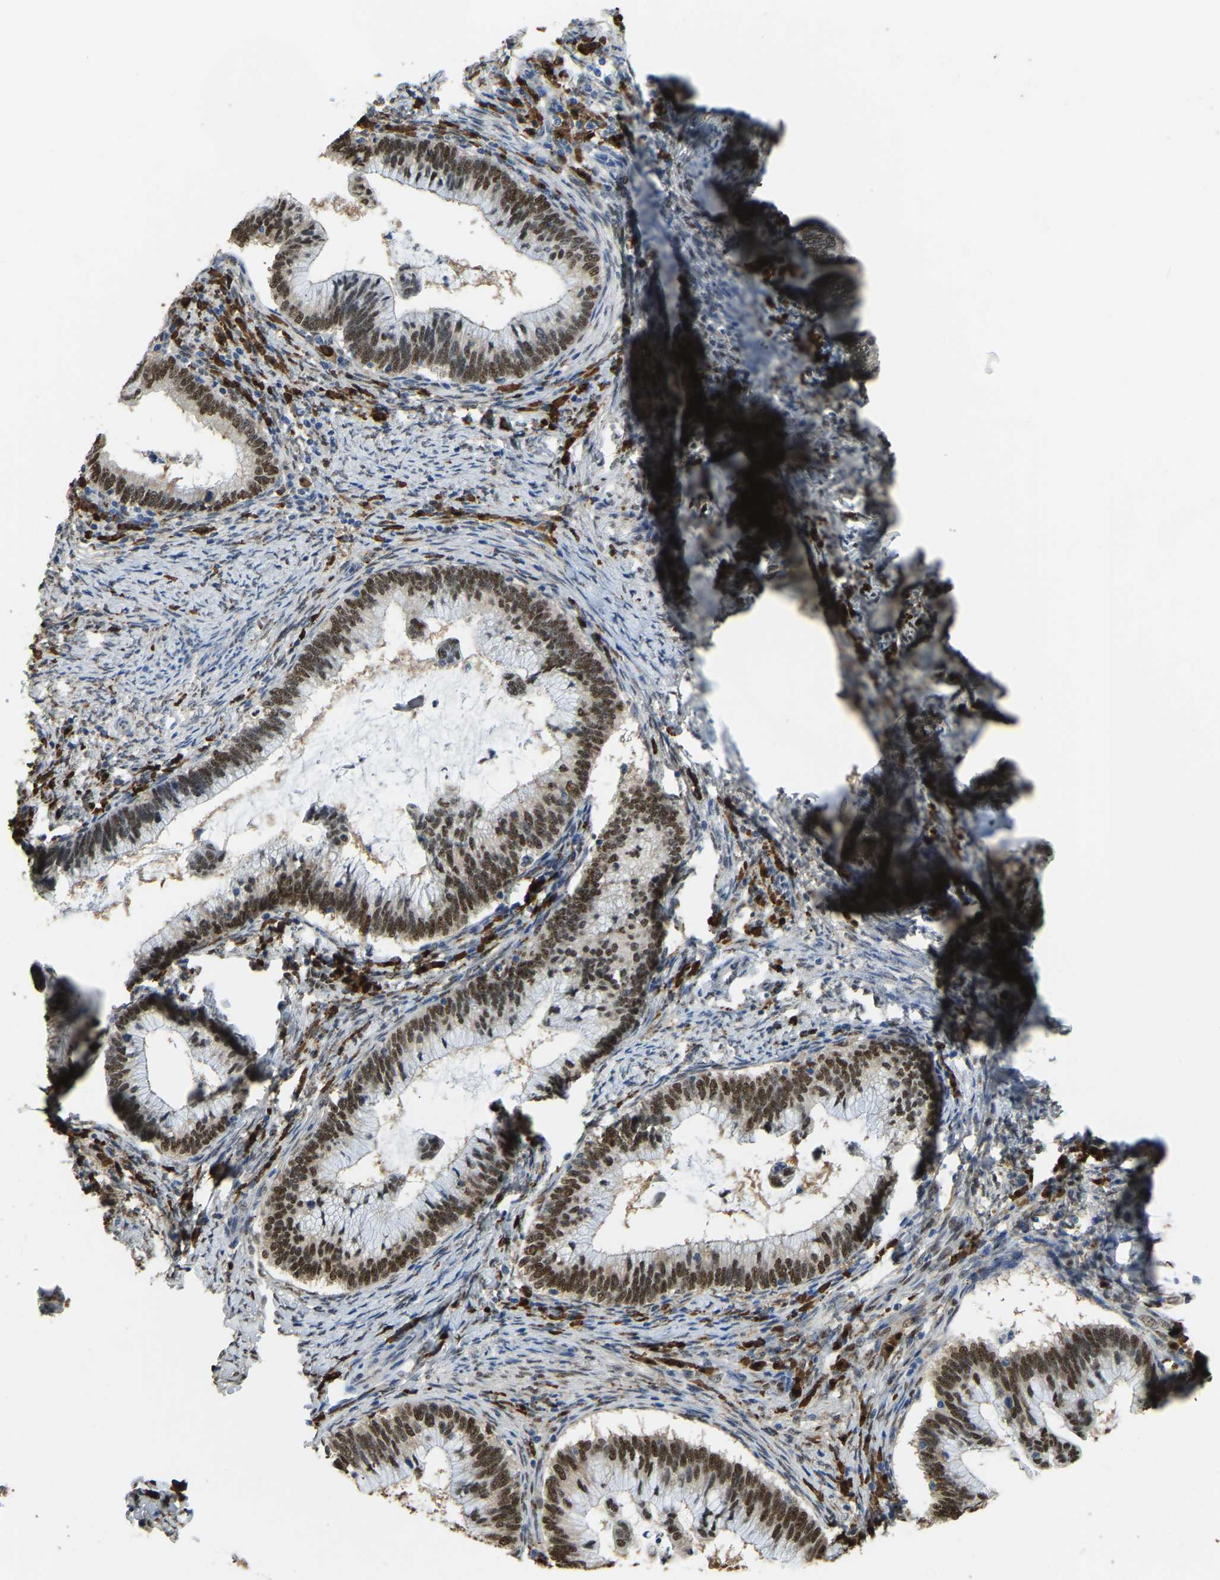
{"staining": {"intensity": "strong", "quantity": ">75%", "location": "nuclear"}, "tissue": "cervical cancer", "cell_type": "Tumor cells", "image_type": "cancer", "snomed": [{"axis": "morphology", "description": "Adenocarcinoma, NOS"}, {"axis": "topography", "description": "Cervix"}], "caption": "This is a photomicrograph of immunohistochemistry (IHC) staining of cervical cancer, which shows strong expression in the nuclear of tumor cells.", "gene": "NANS", "patient": {"sex": "female", "age": 36}}